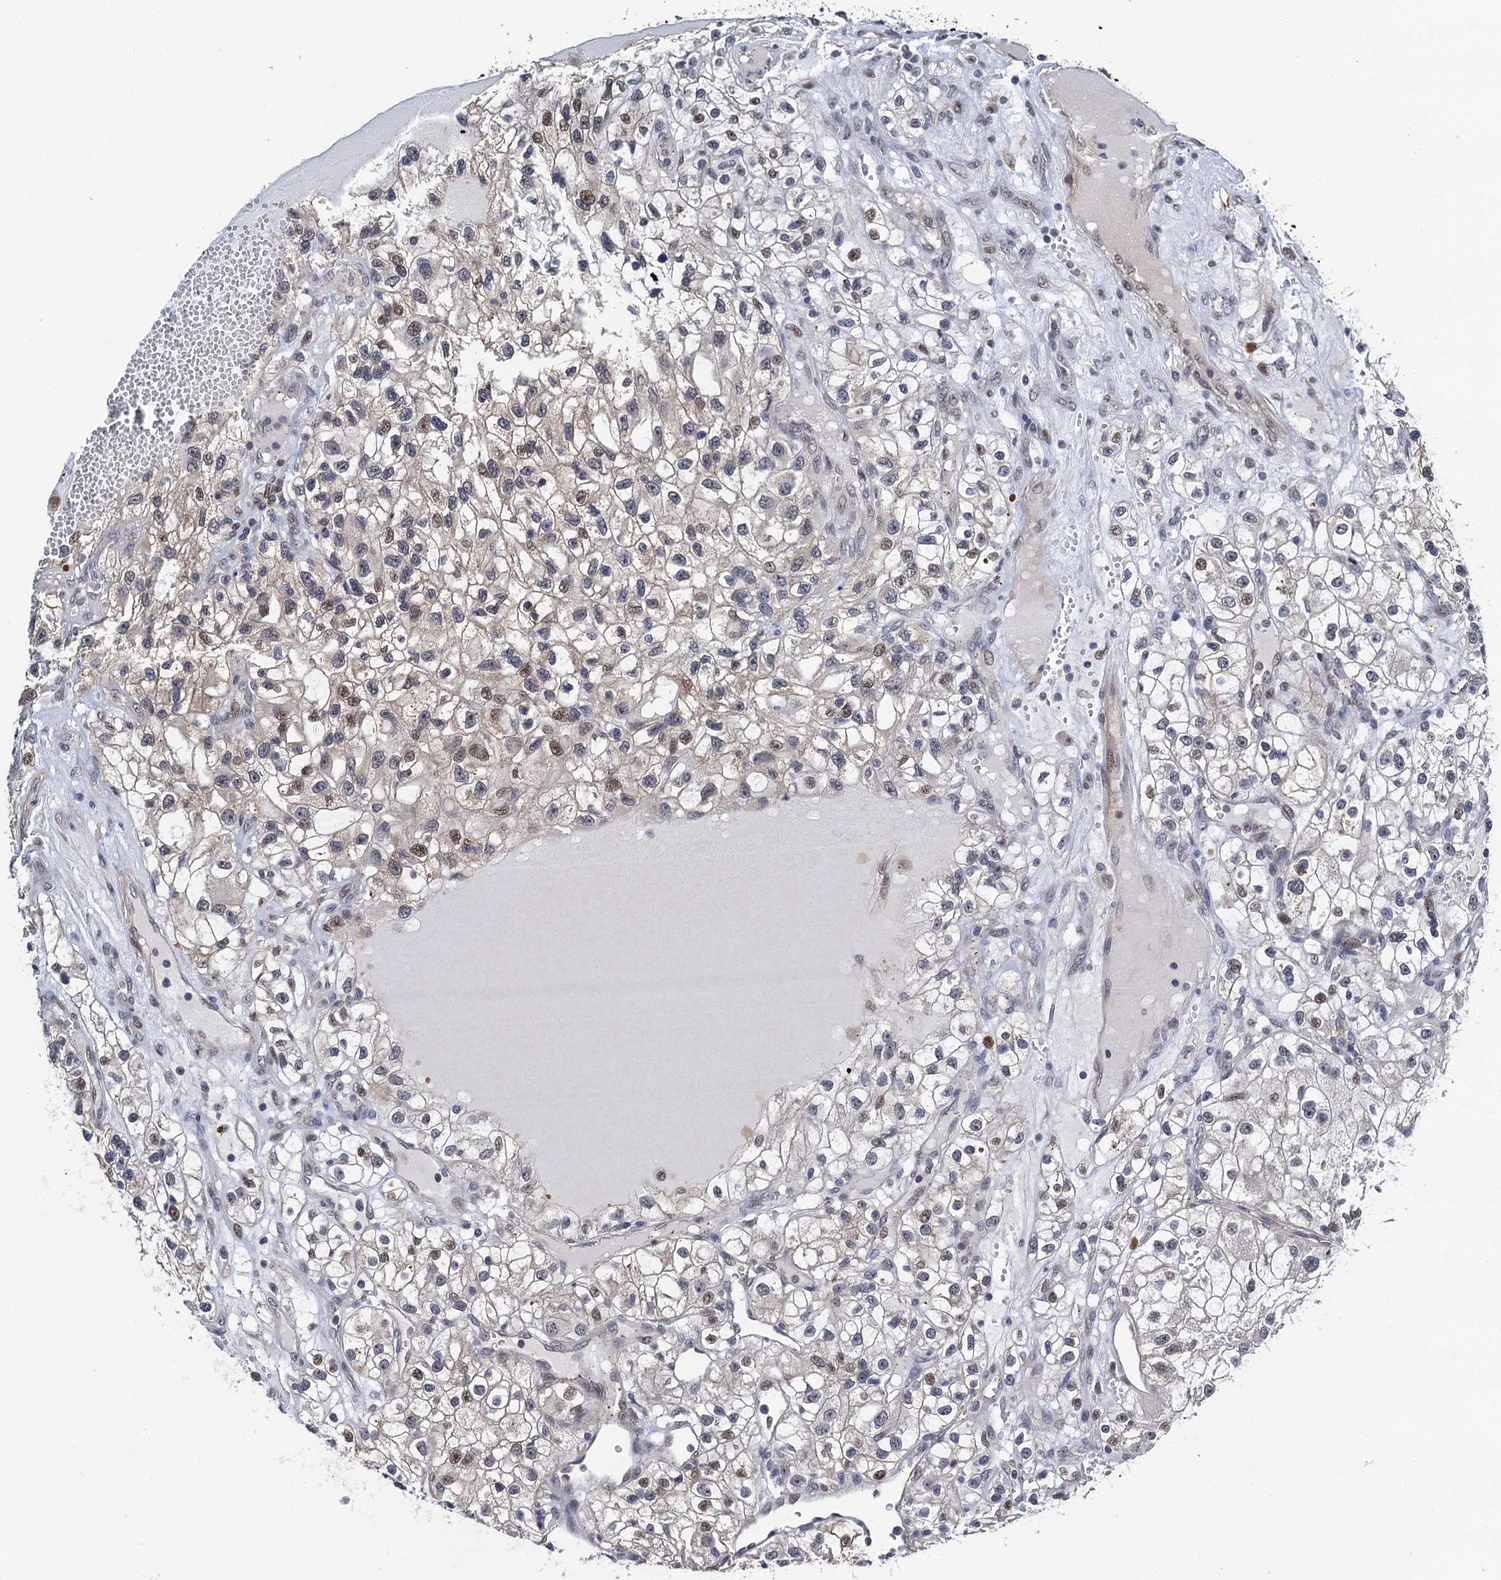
{"staining": {"intensity": "moderate", "quantity": "25%-75%", "location": "nuclear"}, "tissue": "renal cancer", "cell_type": "Tumor cells", "image_type": "cancer", "snomed": [{"axis": "morphology", "description": "Adenocarcinoma, NOS"}, {"axis": "topography", "description": "Kidney"}], "caption": "Tumor cells show medium levels of moderate nuclear staining in approximately 25%-75% of cells in renal cancer. The staining was performed using DAB (3,3'-diaminobenzidine), with brown indicating positive protein expression. Nuclei are stained blue with hematoxylin.", "gene": "FAM222A", "patient": {"sex": "female", "age": 57}}